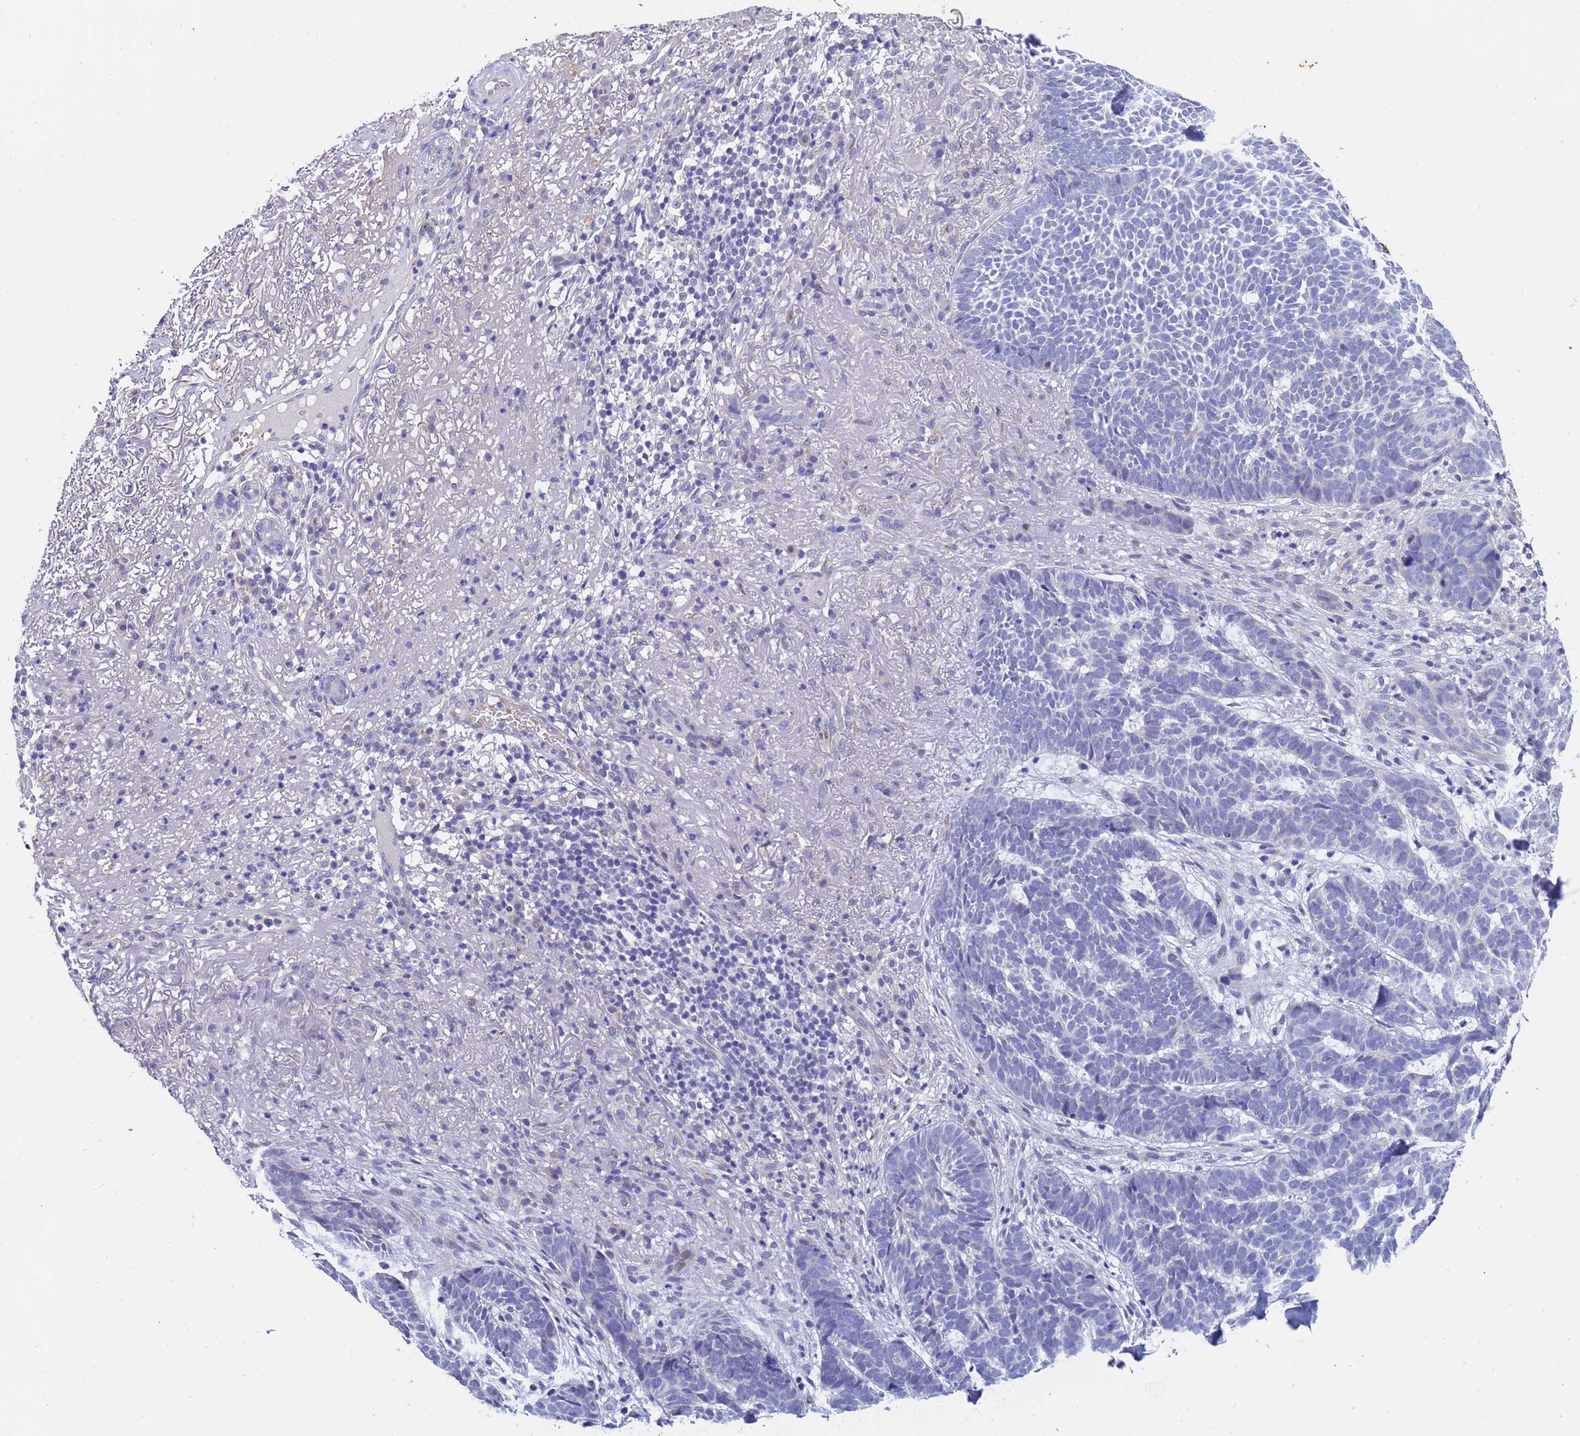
{"staining": {"intensity": "negative", "quantity": "none", "location": "none"}, "tissue": "skin cancer", "cell_type": "Tumor cells", "image_type": "cancer", "snomed": [{"axis": "morphology", "description": "Basal cell carcinoma"}, {"axis": "topography", "description": "Skin"}], "caption": "Immunohistochemistry (IHC) image of neoplastic tissue: skin cancer stained with DAB exhibits no significant protein expression in tumor cells.", "gene": "IHO1", "patient": {"sex": "female", "age": 78}}